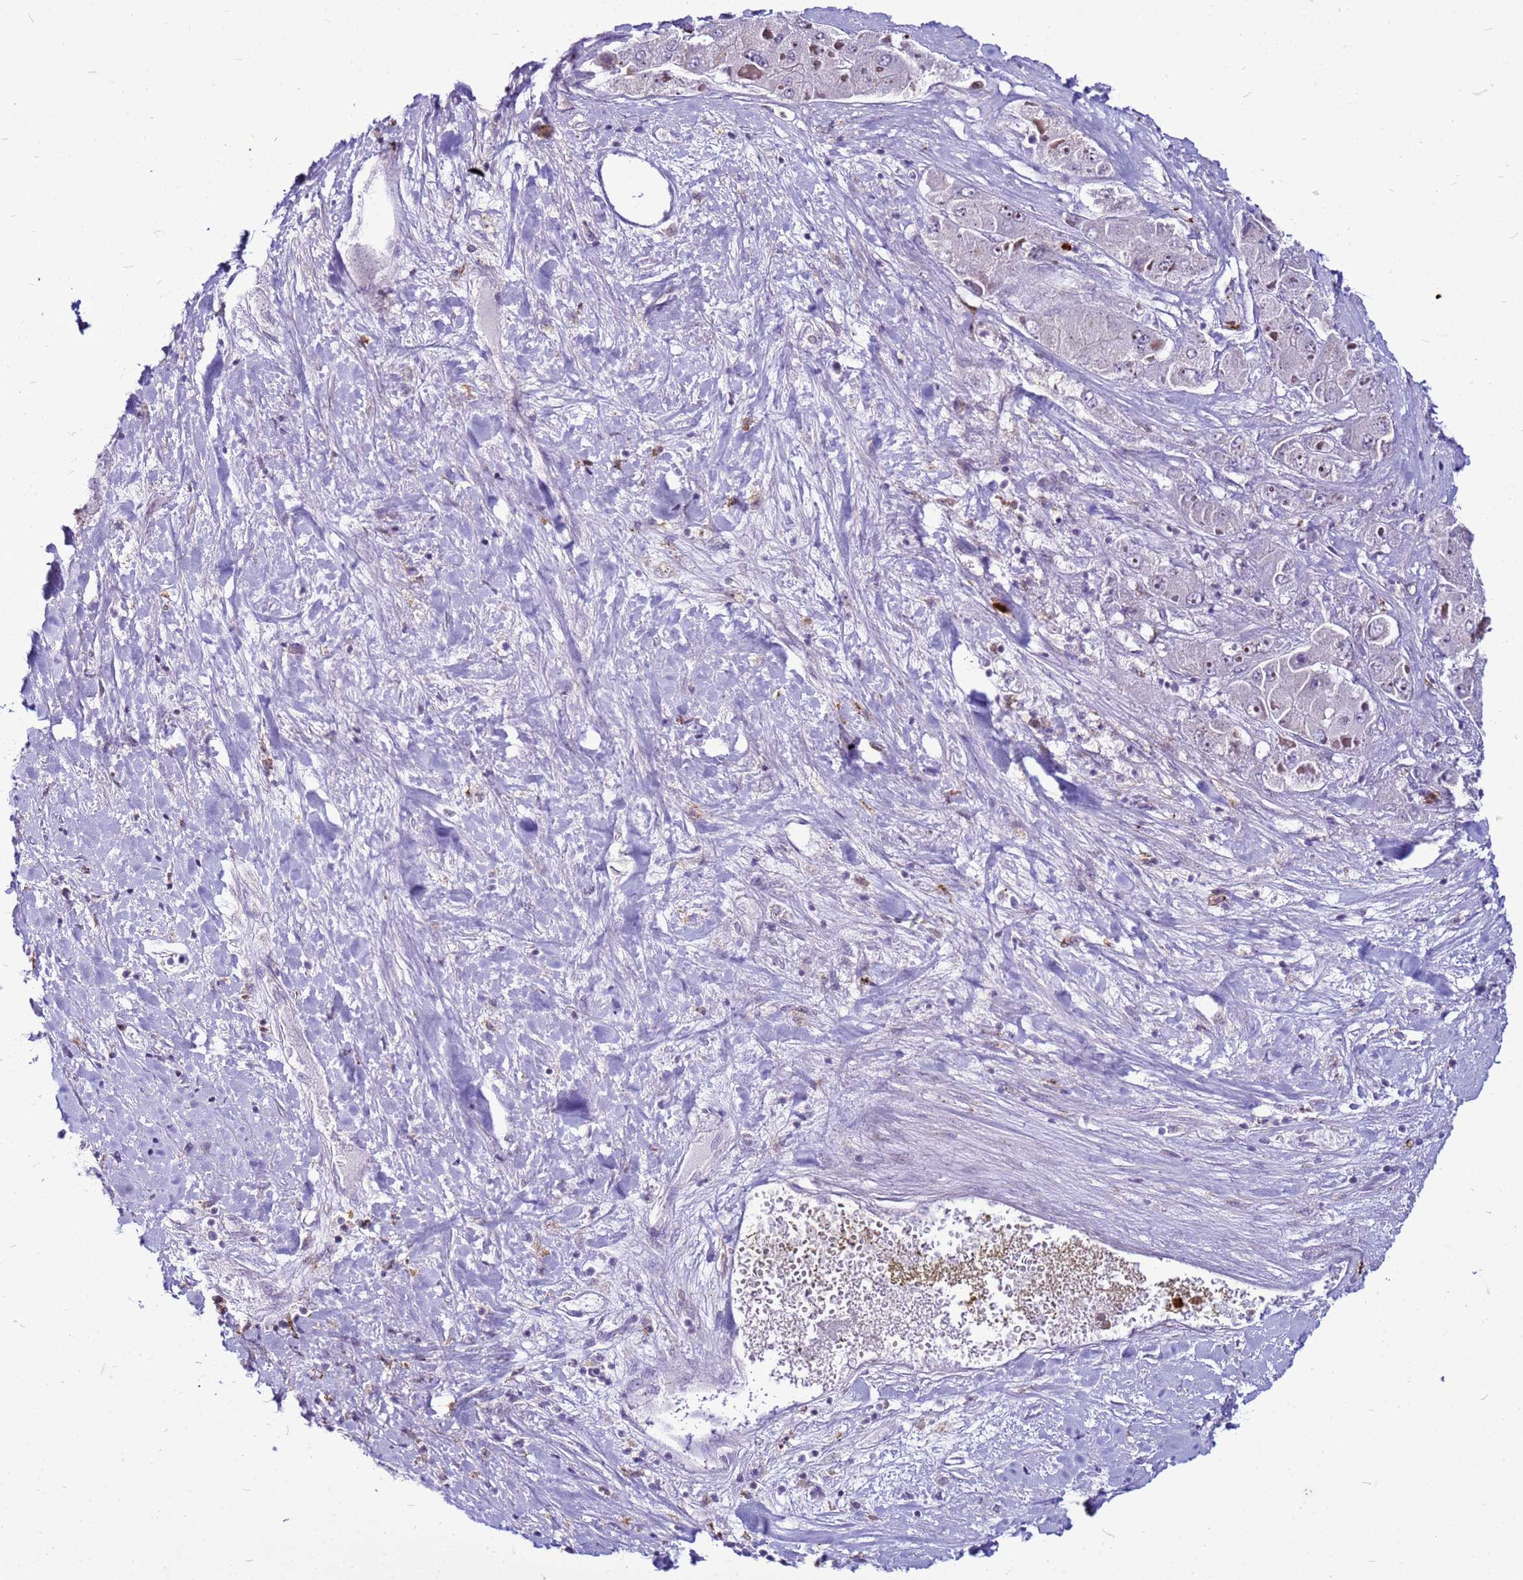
{"staining": {"intensity": "weak", "quantity": "<25%", "location": "nuclear"}, "tissue": "liver cancer", "cell_type": "Tumor cells", "image_type": "cancer", "snomed": [{"axis": "morphology", "description": "Carcinoma, Hepatocellular, NOS"}, {"axis": "topography", "description": "Liver"}], "caption": "Image shows no protein expression in tumor cells of liver cancer (hepatocellular carcinoma) tissue. Nuclei are stained in blue.", "gene": "VPS4B", "patient": {"sex": "female", "age": 73}}